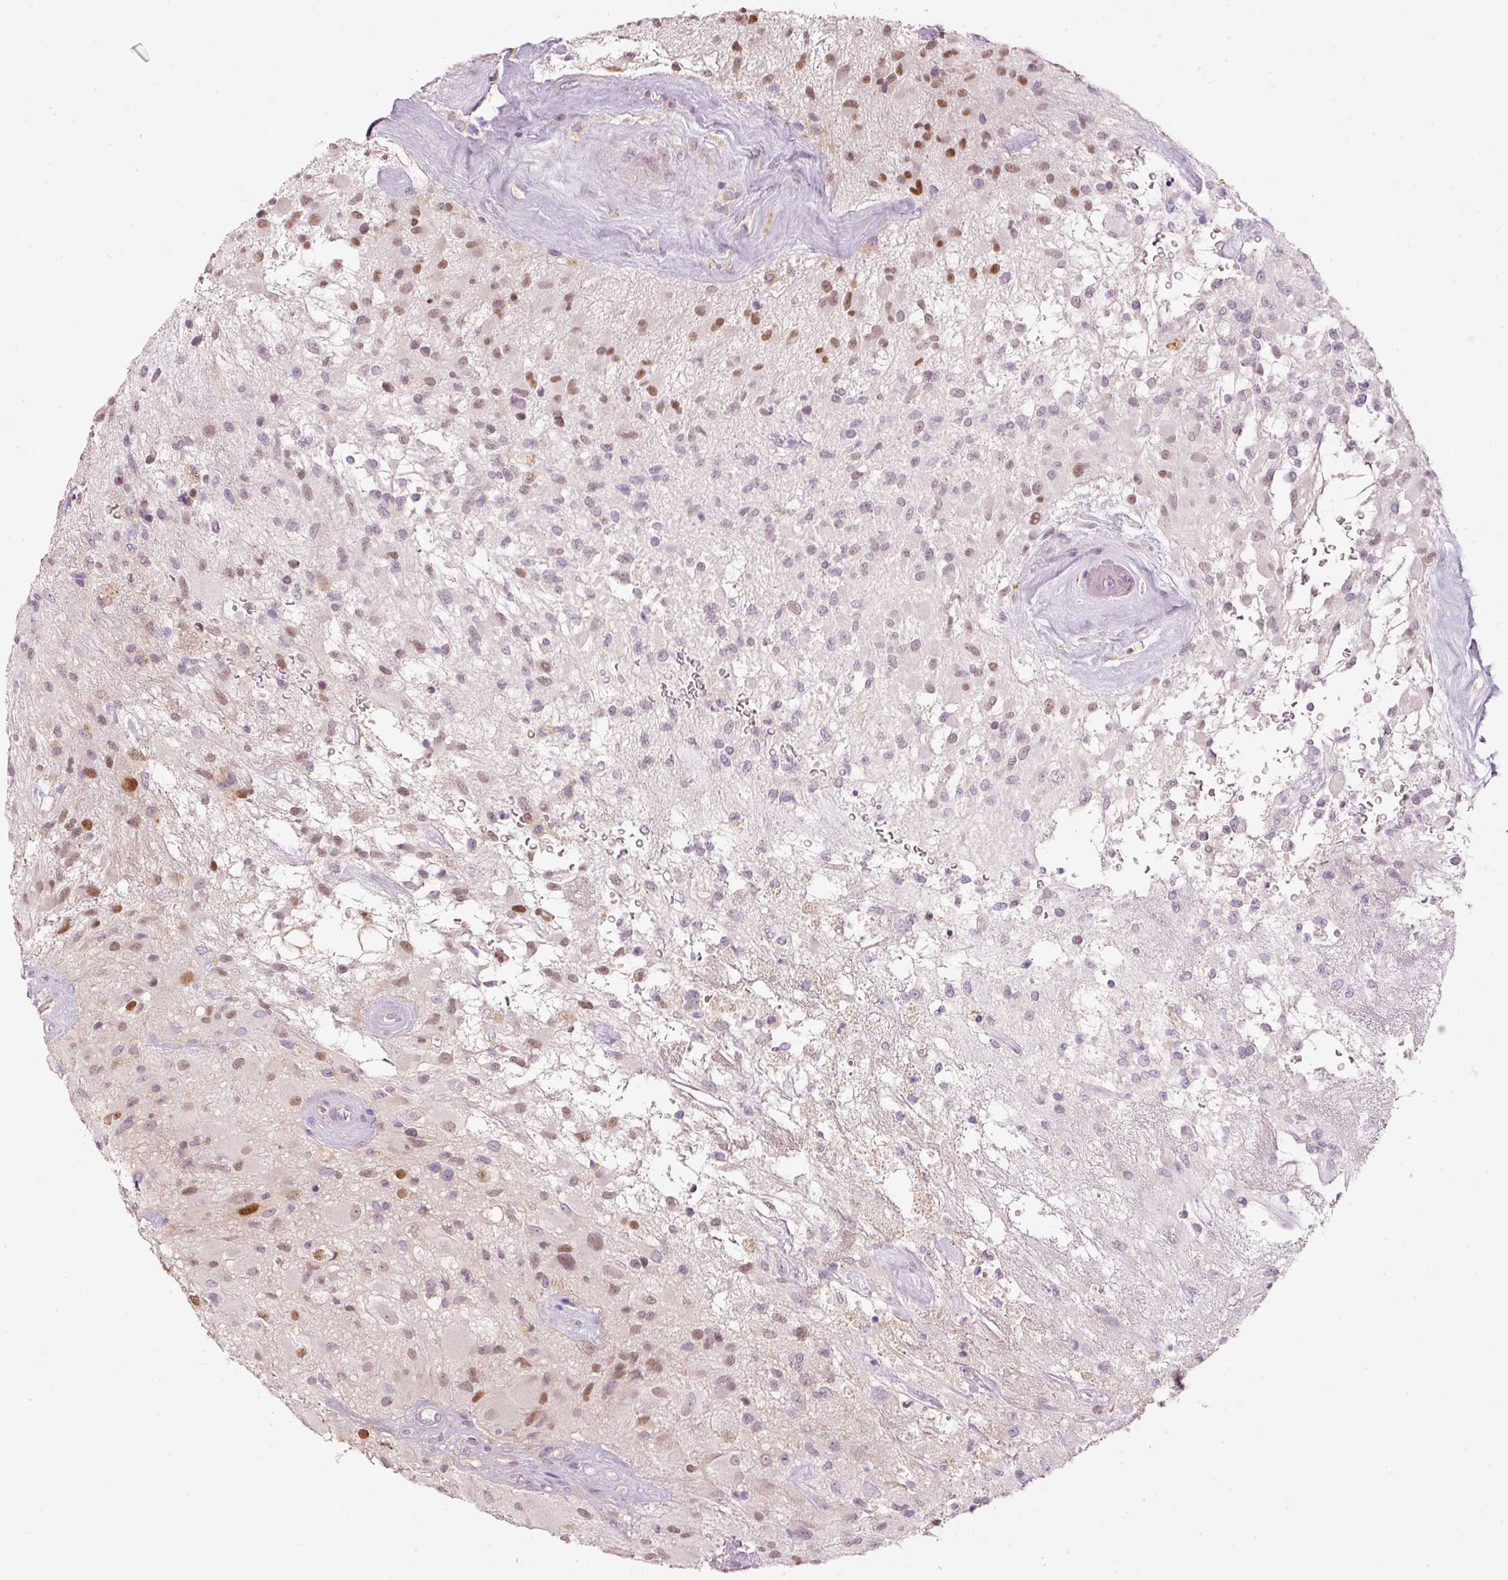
{"staining": {"intensity": "moderate", "quantity": "25%-75%", "location": "nuclear"}, "tissue": "glioma", "cell_type": "Tumor cells", "image_type": "cancer", "snomed": [{"axis": "morphology", "description": "Glioma, malignant, High grade"}, {"axis": "topography", "description": "Brain"}], "caption": "The image exhibits a brown stain indicating the presence of a protein in the nuclear of tumor cells in malignant high-grade glioma. The staining was performed using DAB, with brown indicating positive protein expression. Nuclei are stained blue with hematoxylin.", "gene": "OSR2", "patient": {"sex": "female", "age": 67}}